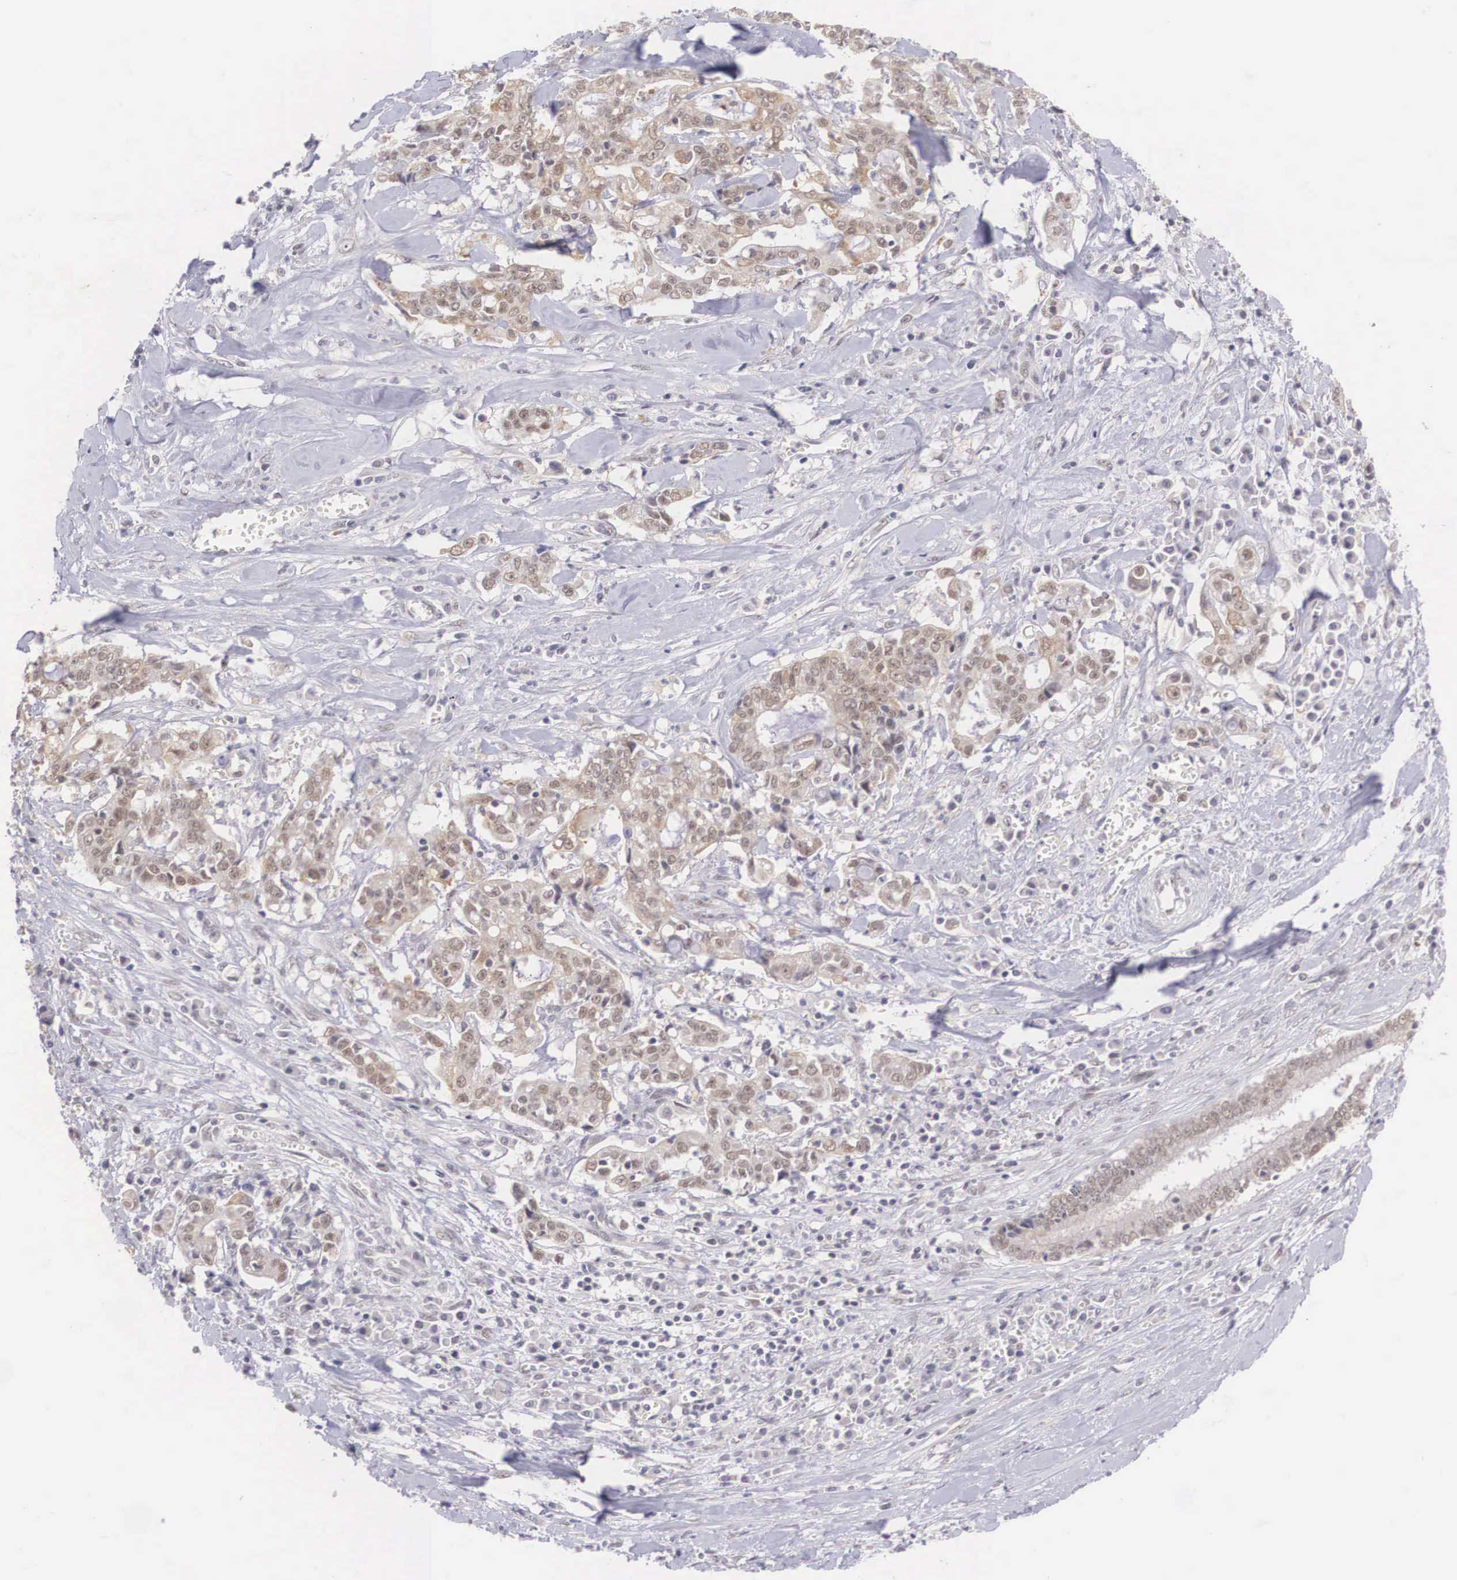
{"staining": {"intensity": "moderate", "quantity": "25%-75%", "location": "cytoplasmic/membranous,nuclear"}, "tissue": "liver cancer", "cell_type": "Tumor cells", "image_type": "cancer", "snomed": [{"axis": "morphology", "description": "Cholangiocarcinoma"}, {"axis": "topography", "description": "Liver"}], "caption": "A brown stain shows moderate cytoplasmic/membranous and nuclear positivity of a protein in liver cancer tumor cells.", "gene": "NINL", "patient": {"sex": "male", "age": 57}}